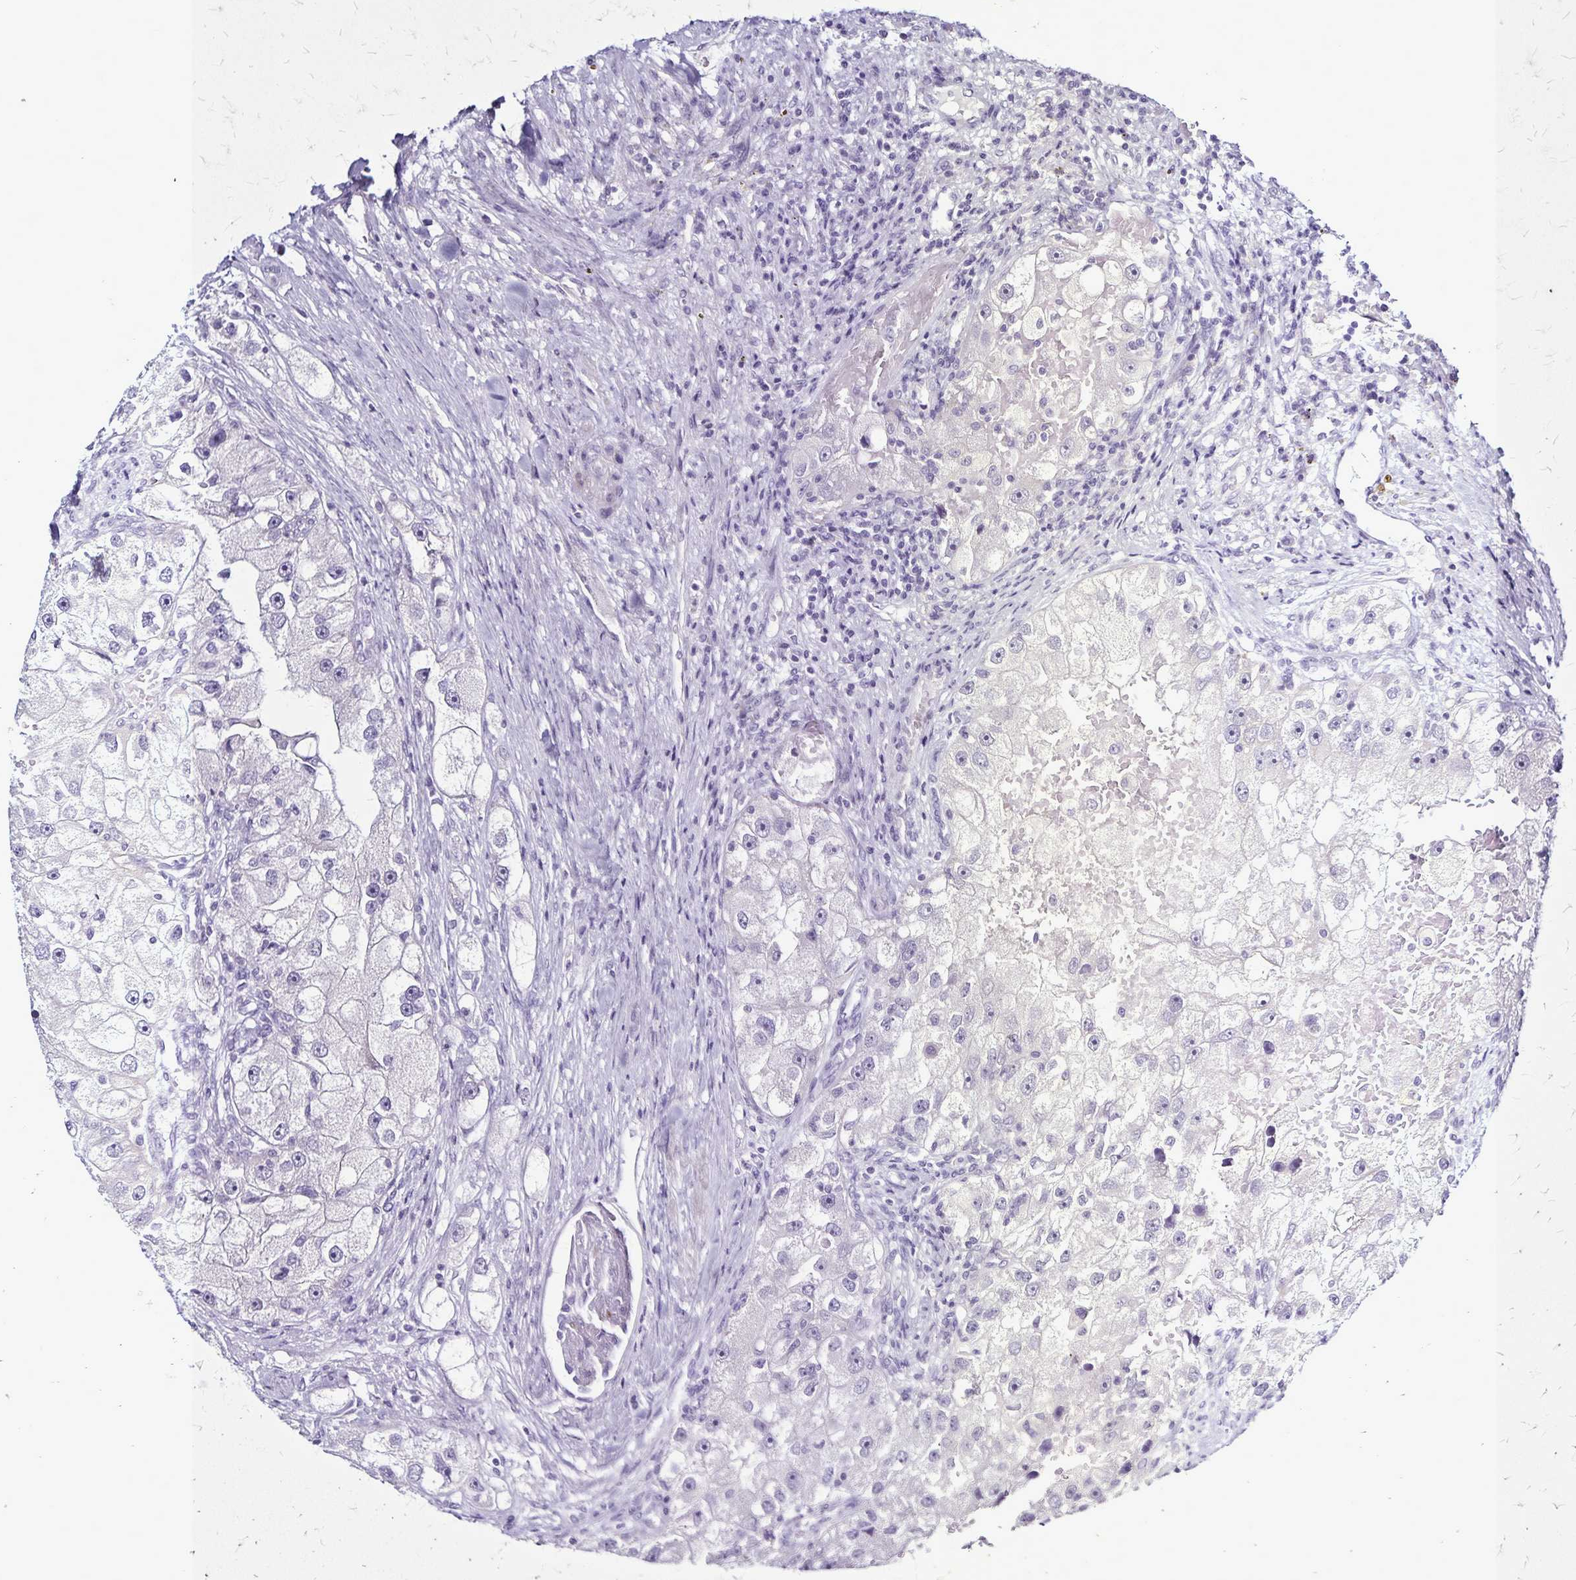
{"staining": {"intensity": "negative", "quantity": "none", "location": "none"}, "tissue": "renal cancer", "cell_type": "Tumor cells", "image_type": "cancer", "snomed": [{"axis": "morphology", "description": "Adenocarcinoma, NOS"}, {"axis": "topography", "description": "Kidney"}], "caption": "Tumor cells show no significant positivity in adenocarcinoma (renal).", "gene": "PLXNA4", "patient": {"sex": "male", "age": 63}}